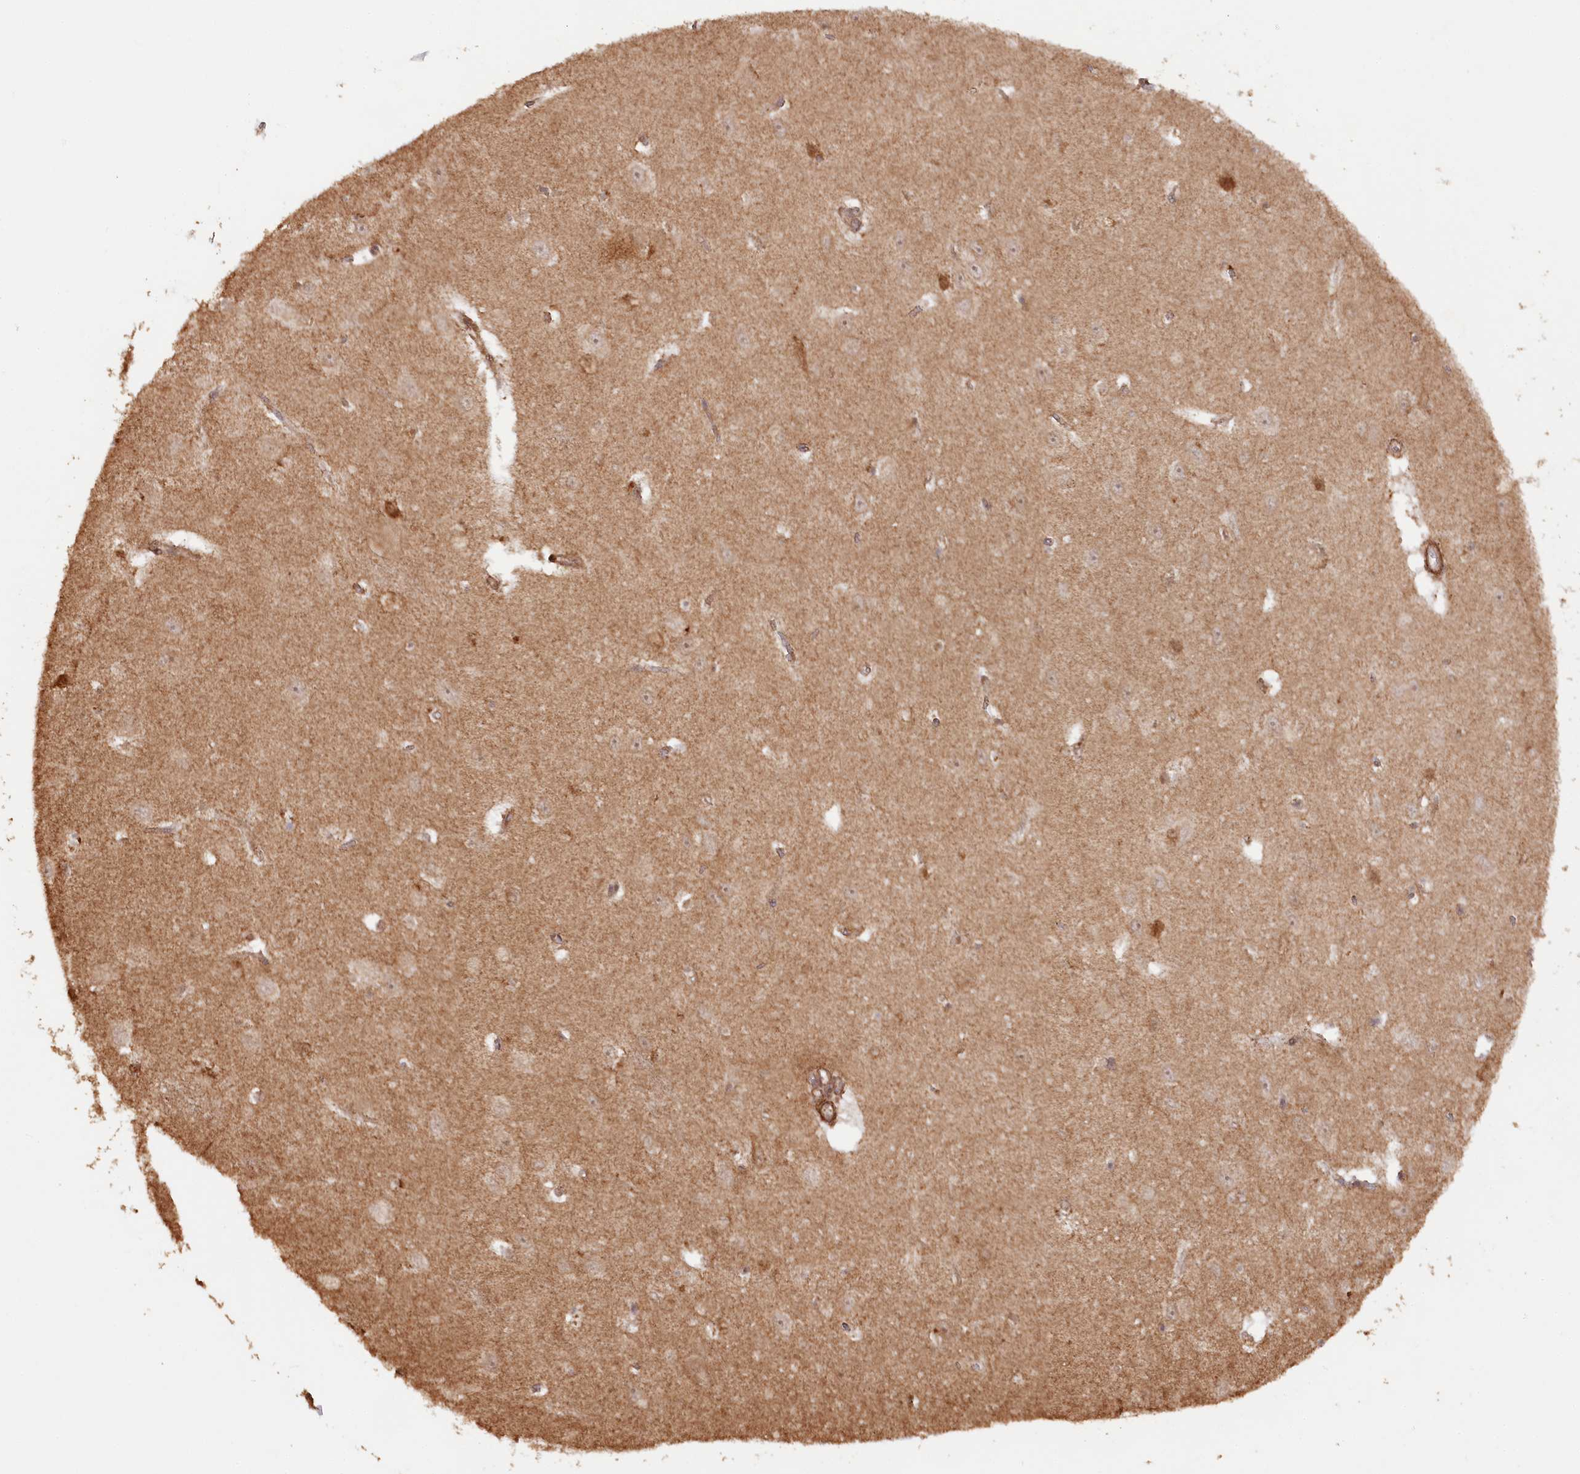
{"staining": {"intensity": "moderate", "quantity": "25%-75%", "location": "cytoplasmic/membranous"}, "tissue": "hippocampus", "cell_type": "Glial cells", "image_type": "normal", "snomed": [{"axis": "morphology", "description": "Normal tissue, NOS"}, {"axis": "topography", "description": "Hippocampus"}], "caption": "Immunohistochemistry (IHC) of benign human hippocampus demonstrates medium levels of moderate cytoplasmic/membranous staining in approximately 25%-75% of glial cells.", "gene": "PAIP2", "patient": {"sex": "female", "age": 64}}